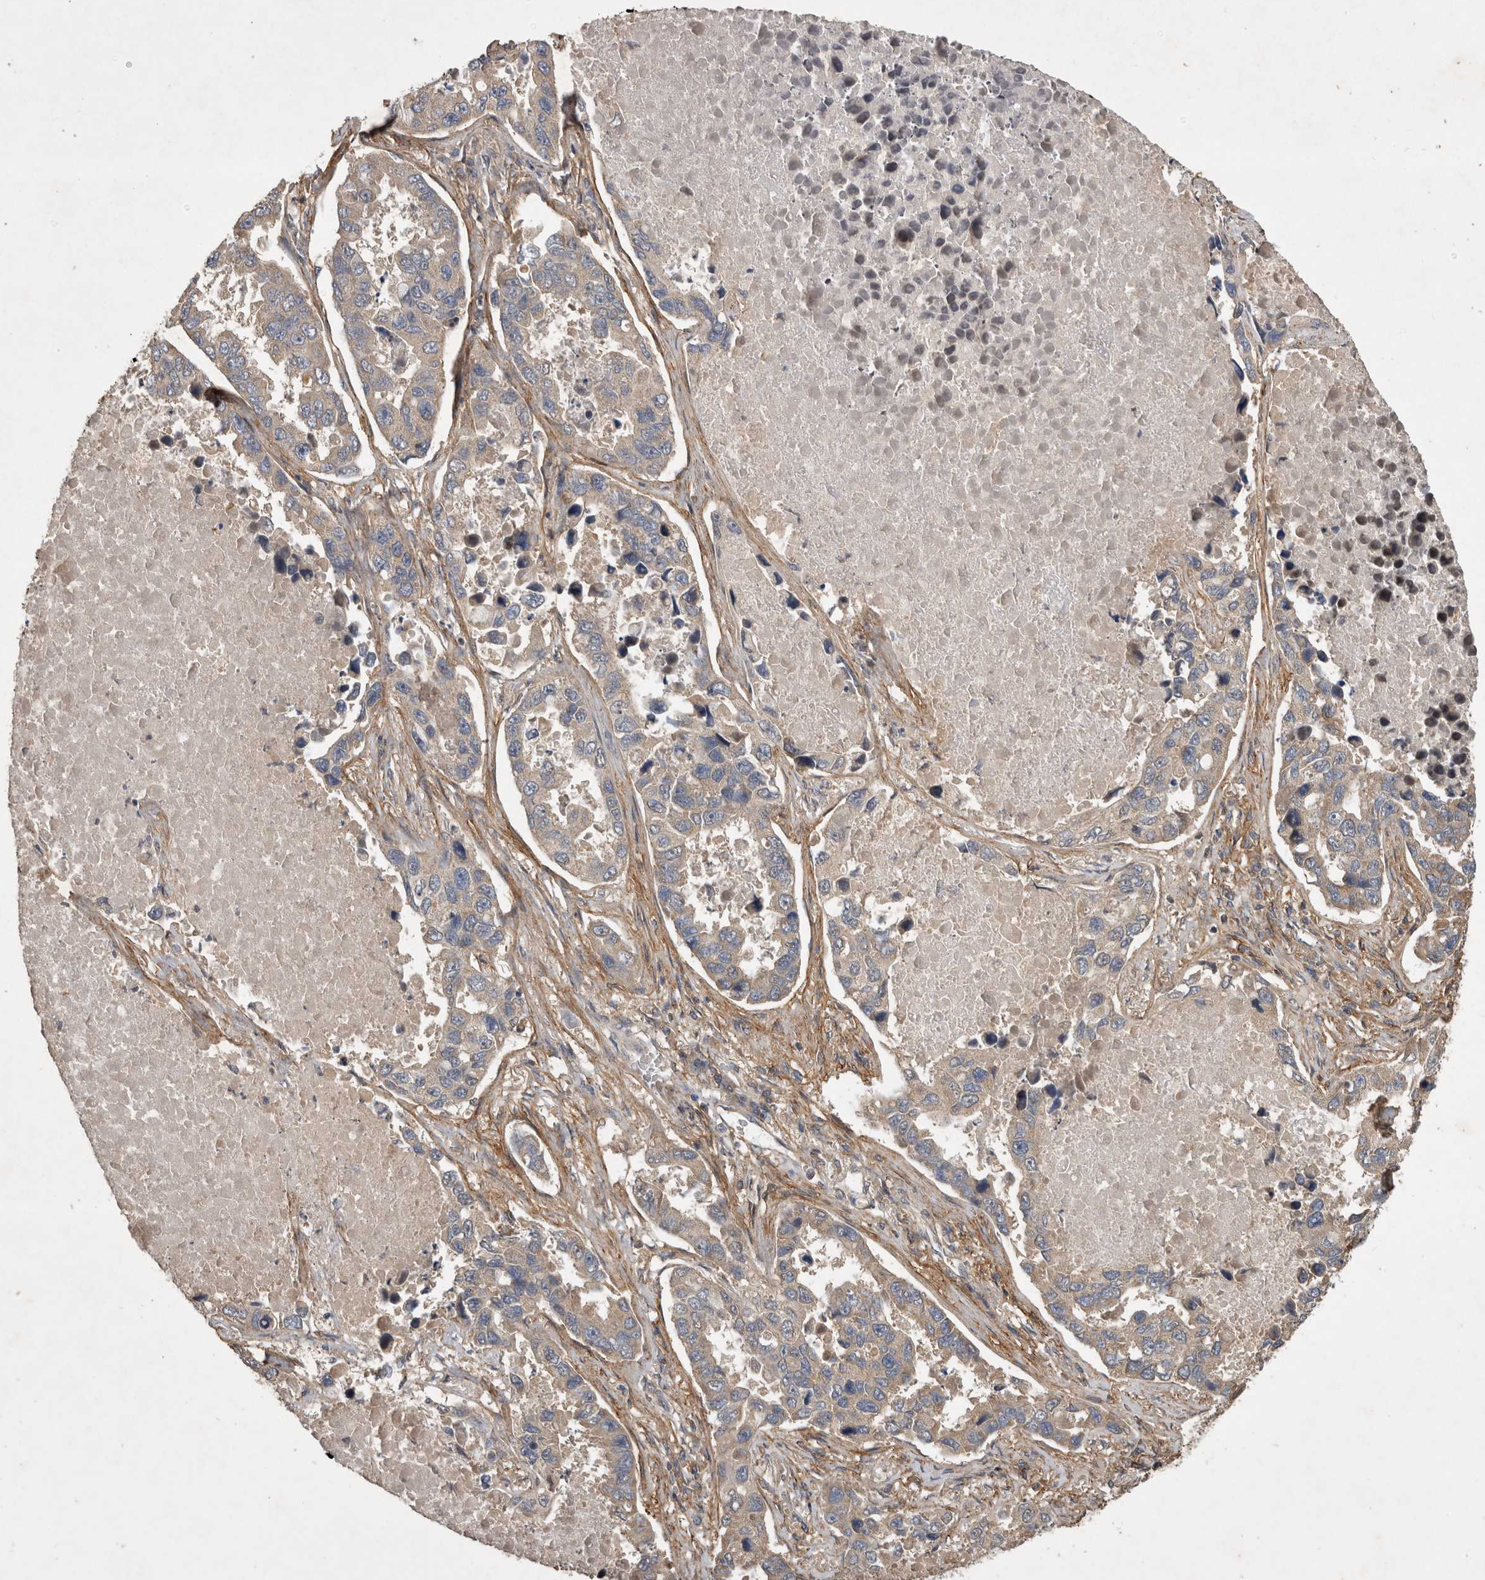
{"staining": {"intensity": "weak", "quantity": "<25%", "location": "cytoplasmic/membranous"}, "tissue": "lung cancer", "cell_type": "Tumor cells", "image_type": "cancer", "snomed": [{"axis": "morphology", "description": "Adenocarcinoma, NOS"}, {"axis": "topography", "description": "Lung"}], "caption": "High power microscopy histopathology image of an IHC histopathology image of lung cancer (adenocarcinoma), revealing no significant staining in tumor cells.", "gene": "TRMT61B", "patient": {"sex": "male", "age": 64}}